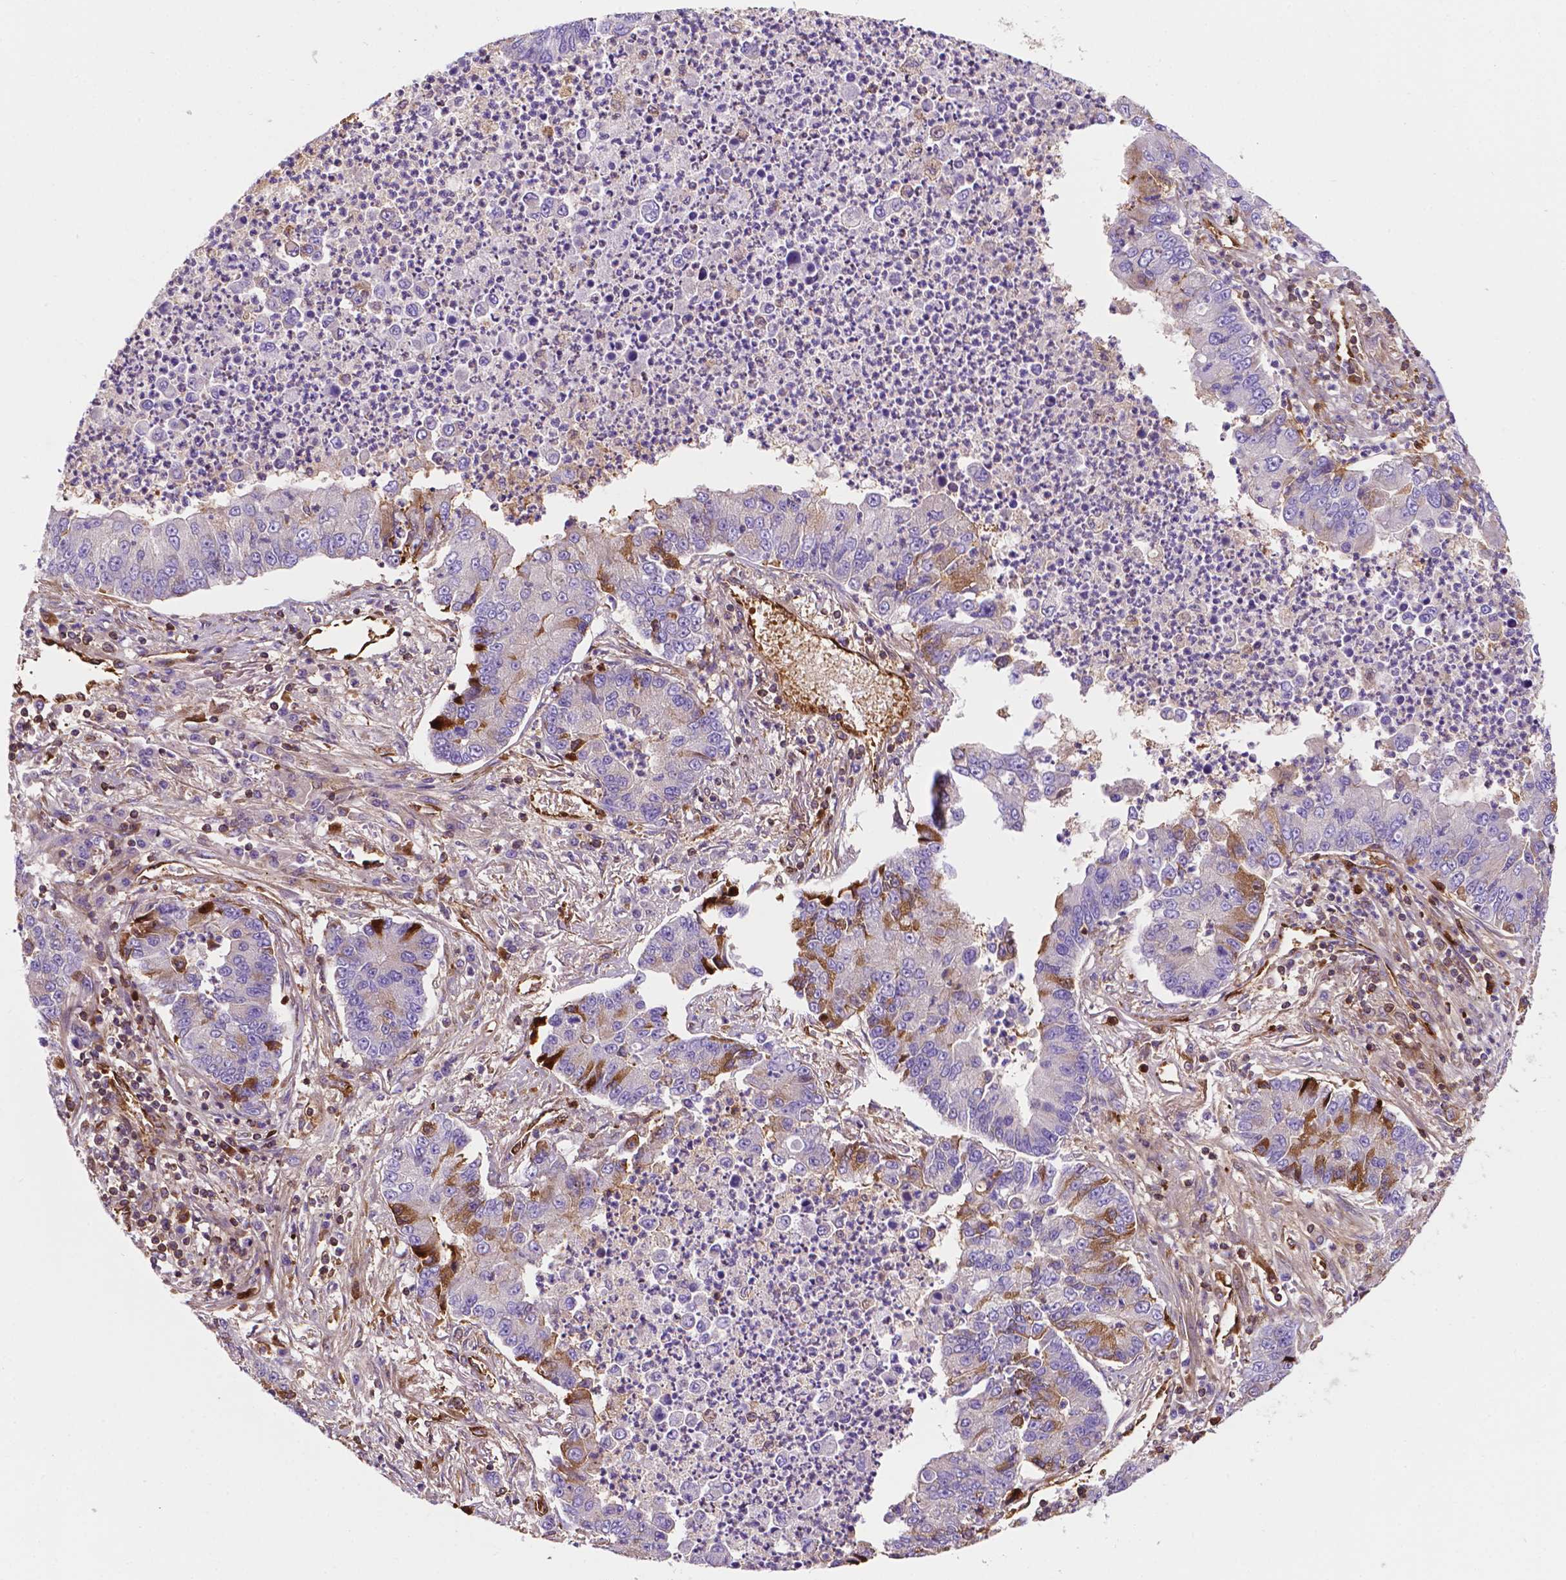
{"staining": {"intensity": "moderate", "quantity": "<25%", "location": "cytoplasmic/membranous"}, "tissue": "lung cancer", "cell_type": "Tumor cells", "image_type": "cancer", "snomed": [{"axis": "morphology", "description": "Adenocarcinoma, NOS"}, {"axis": "topography", "description": "Lung"}], "caption": "The photomicrograph demonstrates a brown stain indicating the presence of a protein in the cytoplasmic/membranous of tumor cells in lung adenocarcinoma.", "gene": "DCN", "patient": {"sex": "female", "age": 57}}